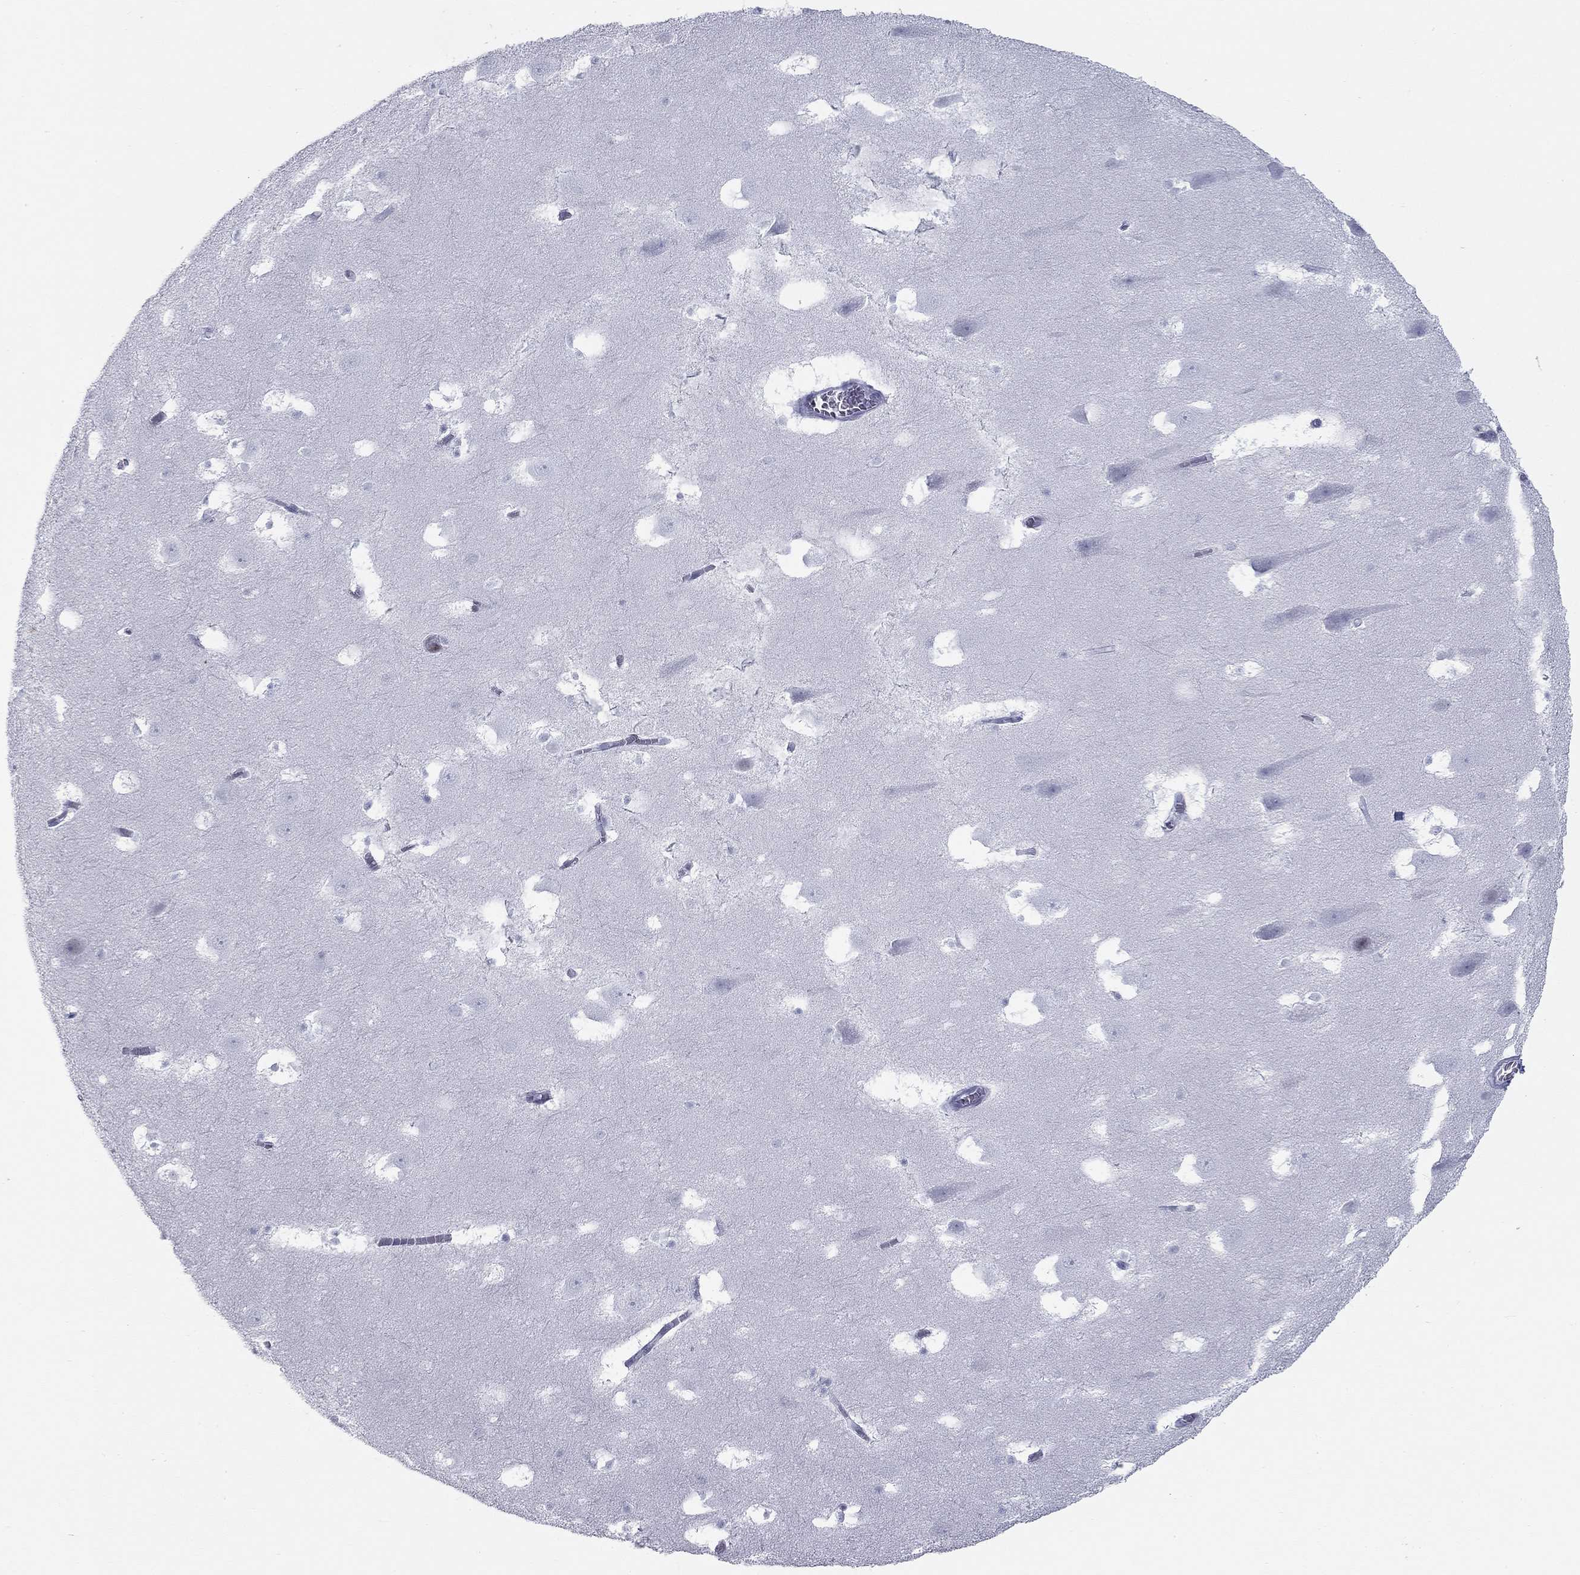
{"staining": {"intensity": "negative", "quantity": "none", "location": "none"}, "tissue": "hippocampus", "cell_type": "Glial cells", "image_type": "normal", "snomed": [{"axis": "morphology", "description": "Normal tissue, NOS"}, {"axis": "topography", "description": "Hippocampus"}], "caption": "This image is of benign hippocampus stained with immunohistochemistry to label a protein in brown with the nuclei are counter-stained blue. There is no expression in glial cells.", "gene": "ASF1B", "patient": {"sex": "male", "age": 45}}